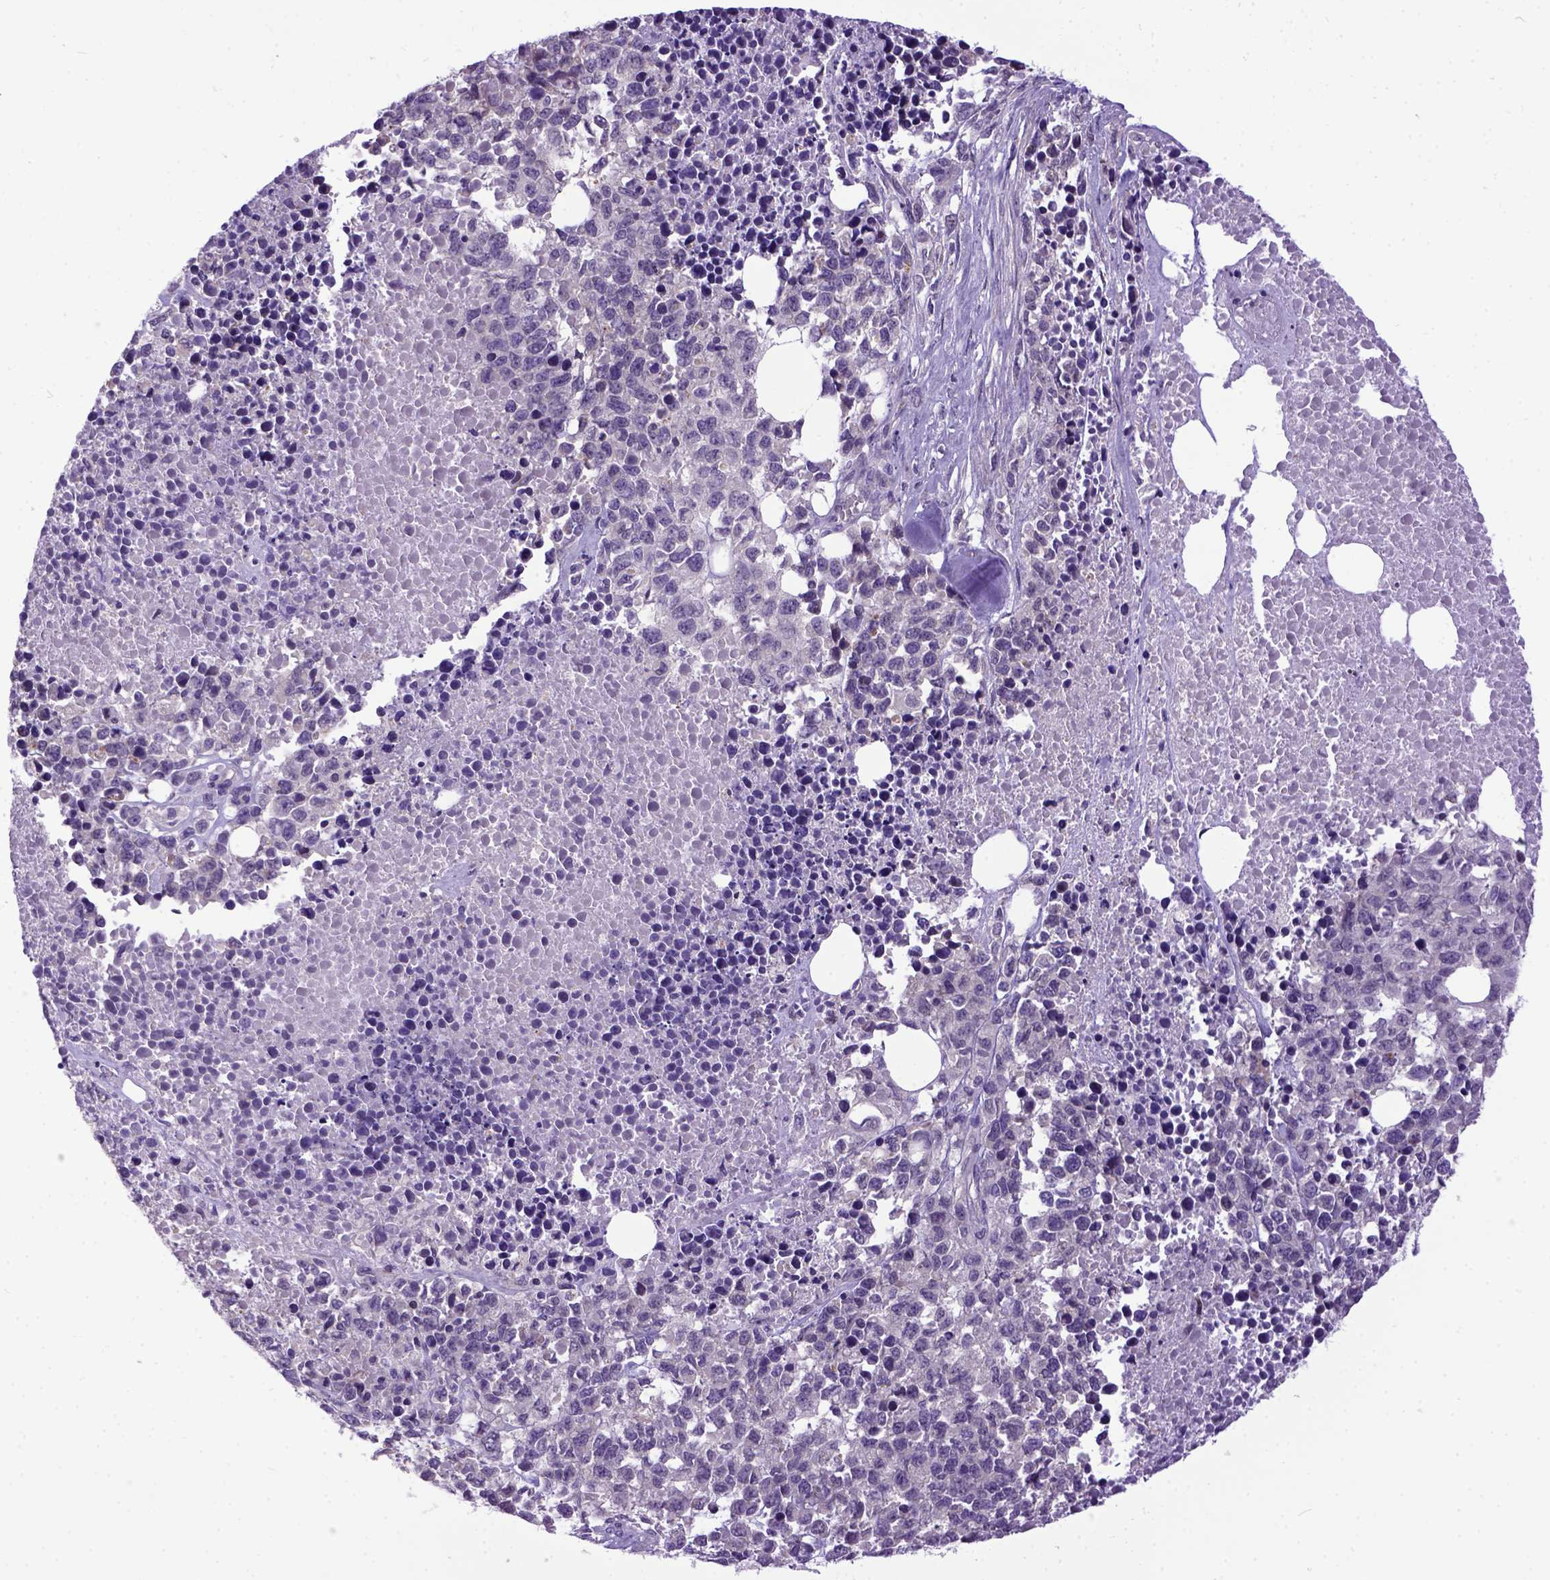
{"staining": {"intensity": "negative", "quantity": "none", "location": "none"}, "tissue": "melanoma", "cell_type": "Tumor cells", "image_type": "cancer", "snomed": [{"axis": "morphology", "description": "Malignant melanoma, Metastatic site"}, {"axis": "topography", "description": "Skin"}], "caption": "Melanoma was stained to show a protein in brown. There is no significant expression in tumor cells.", "gene": "NEK5", "patient": {"sex": "male", "age": 84}}